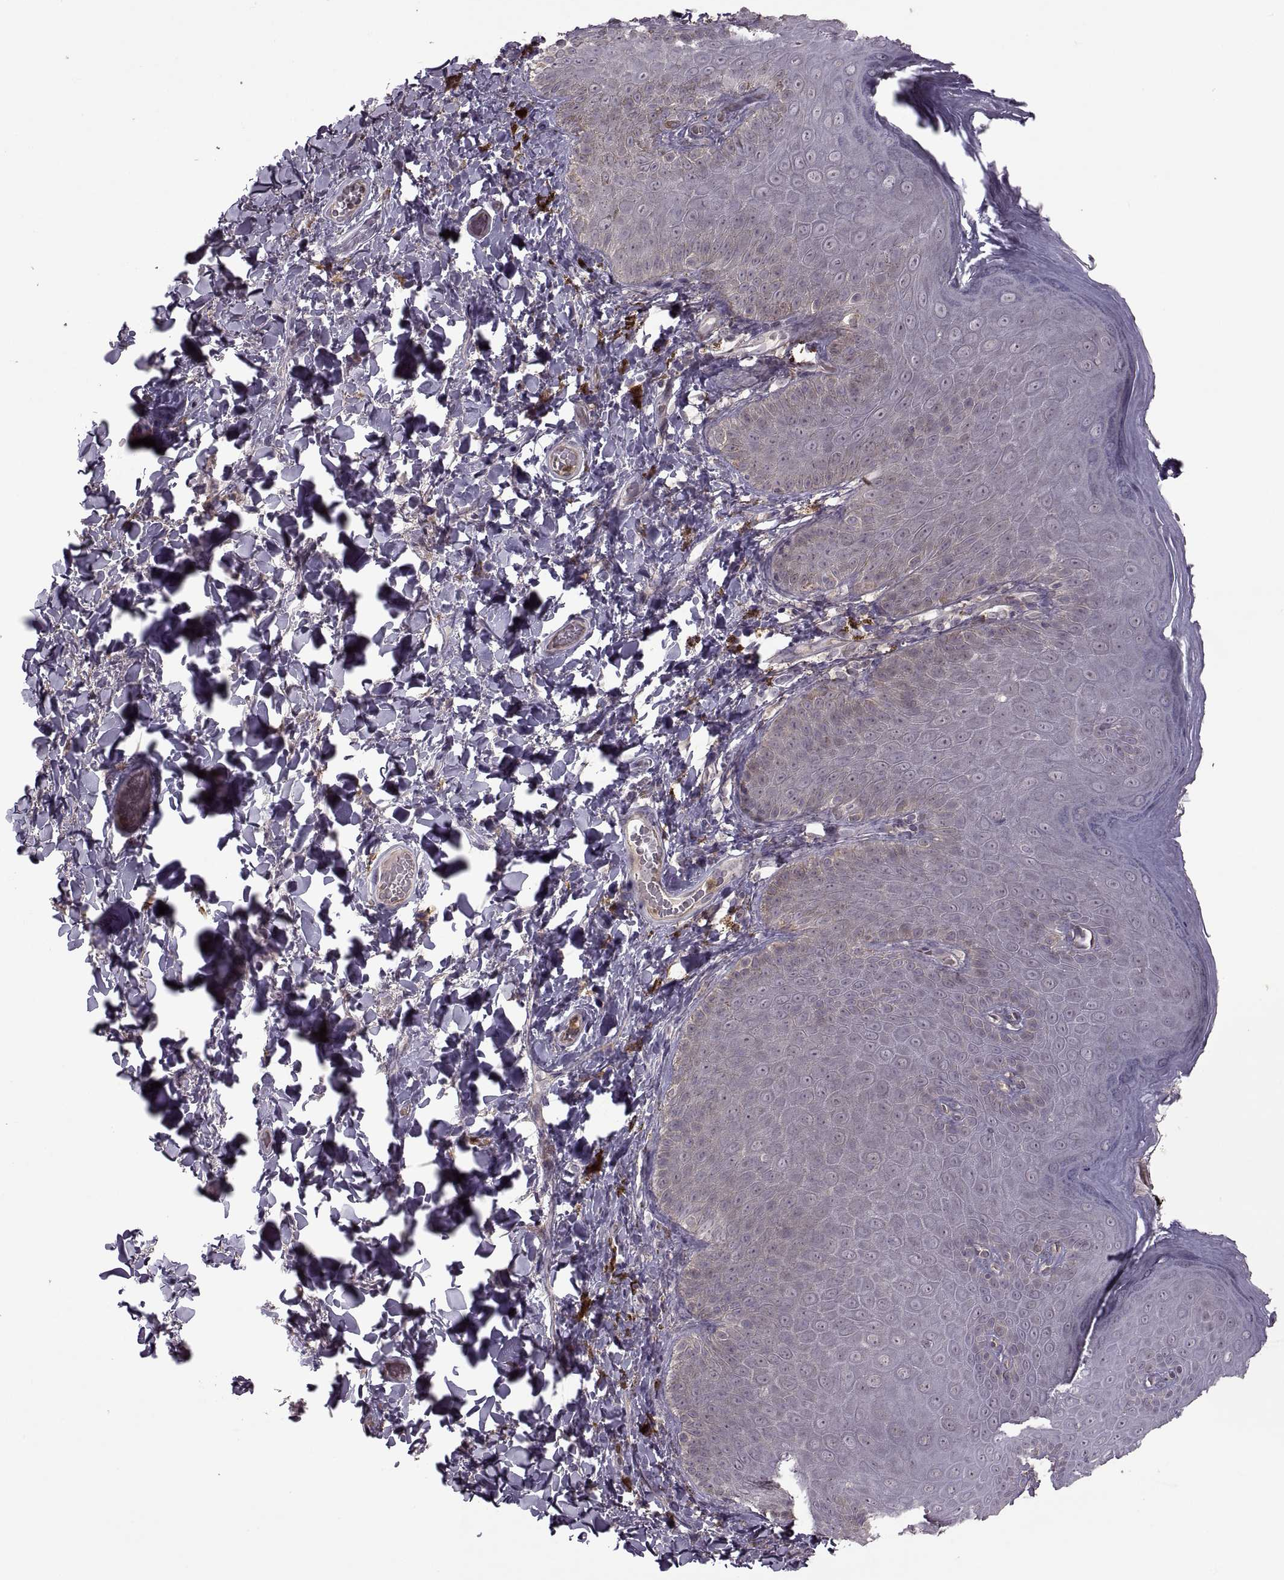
{"staining": {"intensity": "negative", "quantity": "none", "location": "none"}, "tissue": "skin", "cell_type": "Epidermal cells", "image_type": "normal", "snomed": [{"axis": "morphology", "description": "Normal tissue, NOS"}, {"axis": "topography", "description": "Anal"}], "caption": "This is a histopathology image of IHC staining of benign skin, which shows no staining in epidermal cells. (DAB (3,3'-diaminobenzidine) immunohistochemistry (IHC) with hematoxylin counter stain).", "gene": "PIERCE1", "patient": {"sex": "male", "age": 53}}